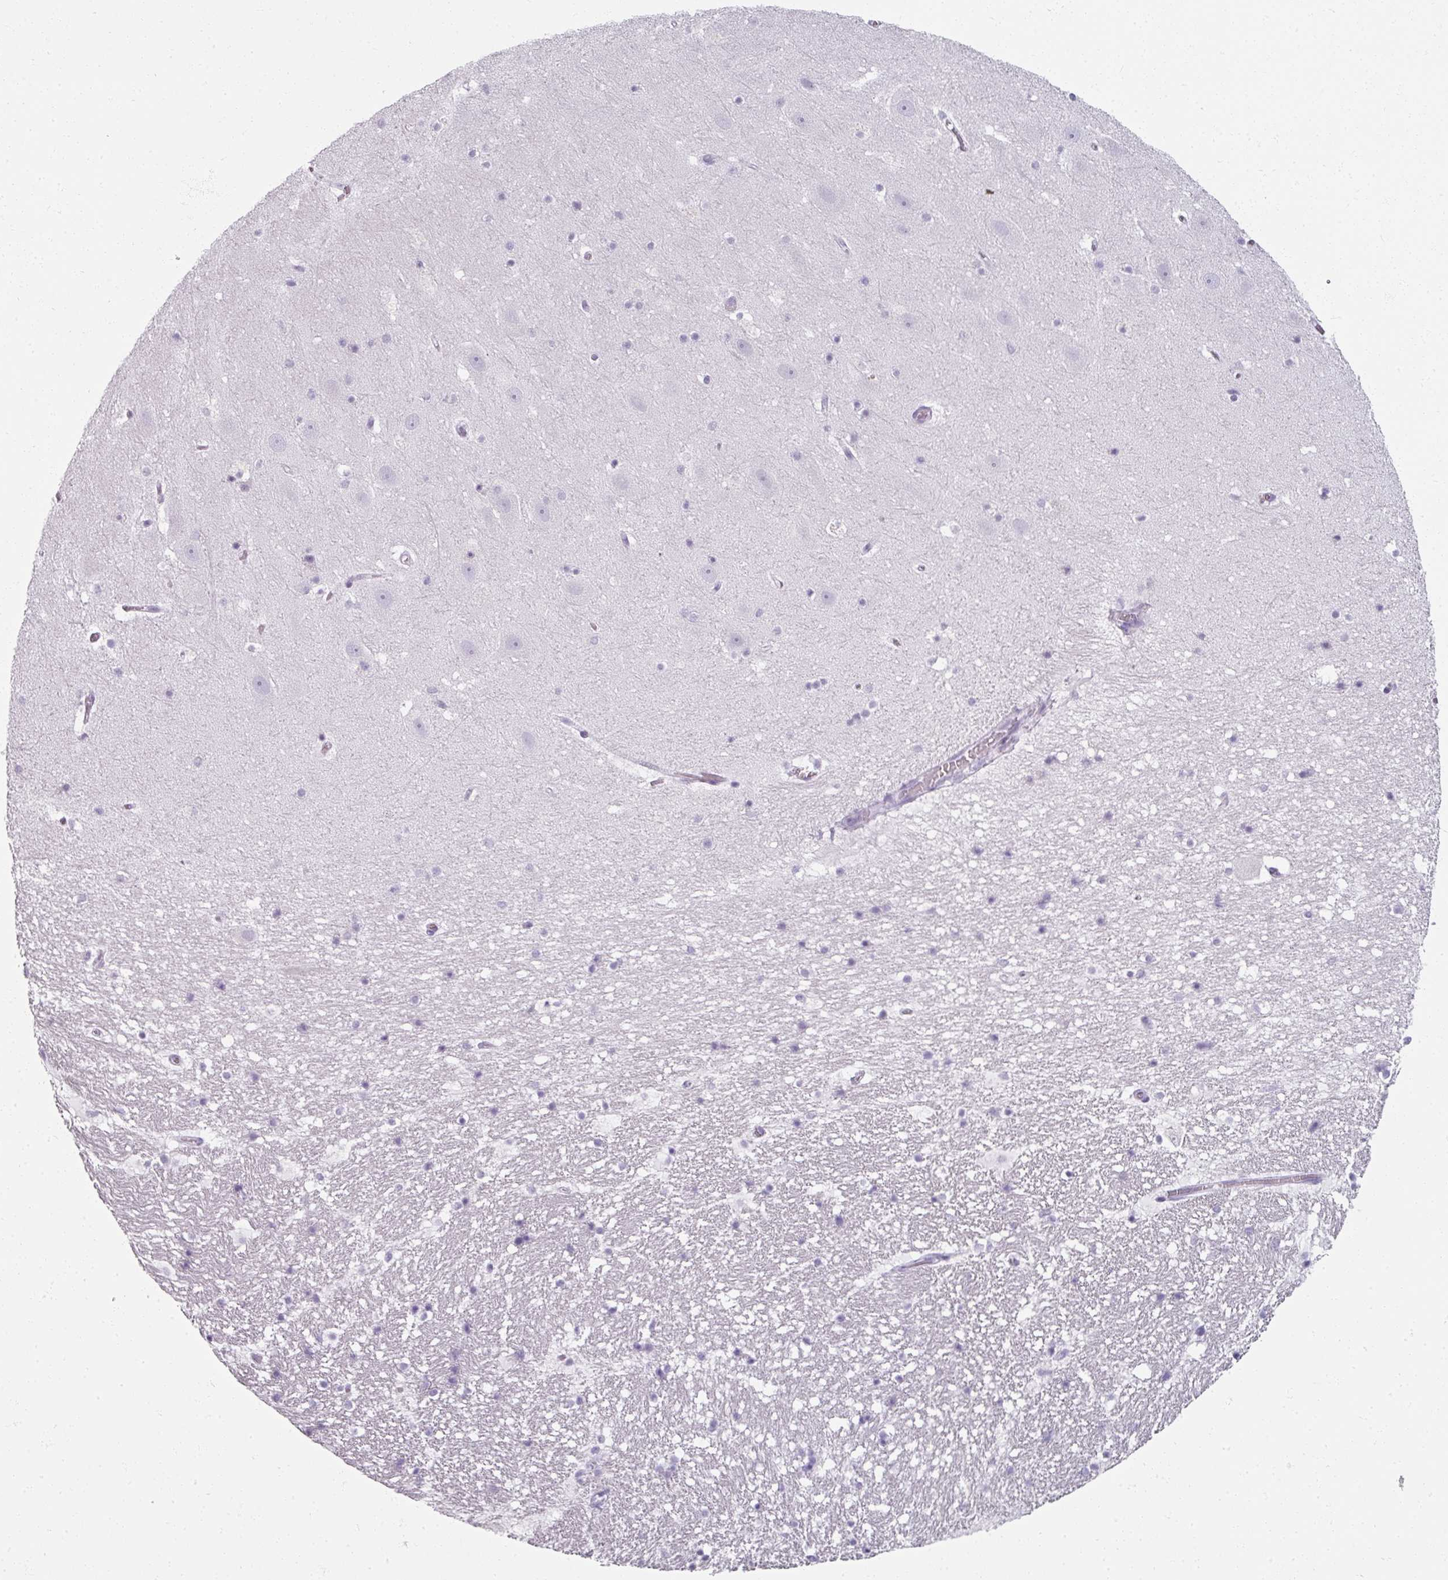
{"staining": {"intensity": "negative", "quantity": "none", "location": "none"}, "tissue": "hippocampus", "cell_type": "Glial cells", "image_type": "normal", "snomed": [{"axis": "morphology", "description": "Normal tissue, NOS"}, {"axis": "topography", "description": "Hippocampus"}], "caption": "This is a image of IHC staining of normal hippocampus, which shows no positivity in glial cells. The staining was performed using DAB to visualize the protein expression in brown, while the nuclei were stained in blue with hematoxylin (Magnification: 20x).", "gene": "REG3A", "patient": {"sex": "male", "age": 37}}